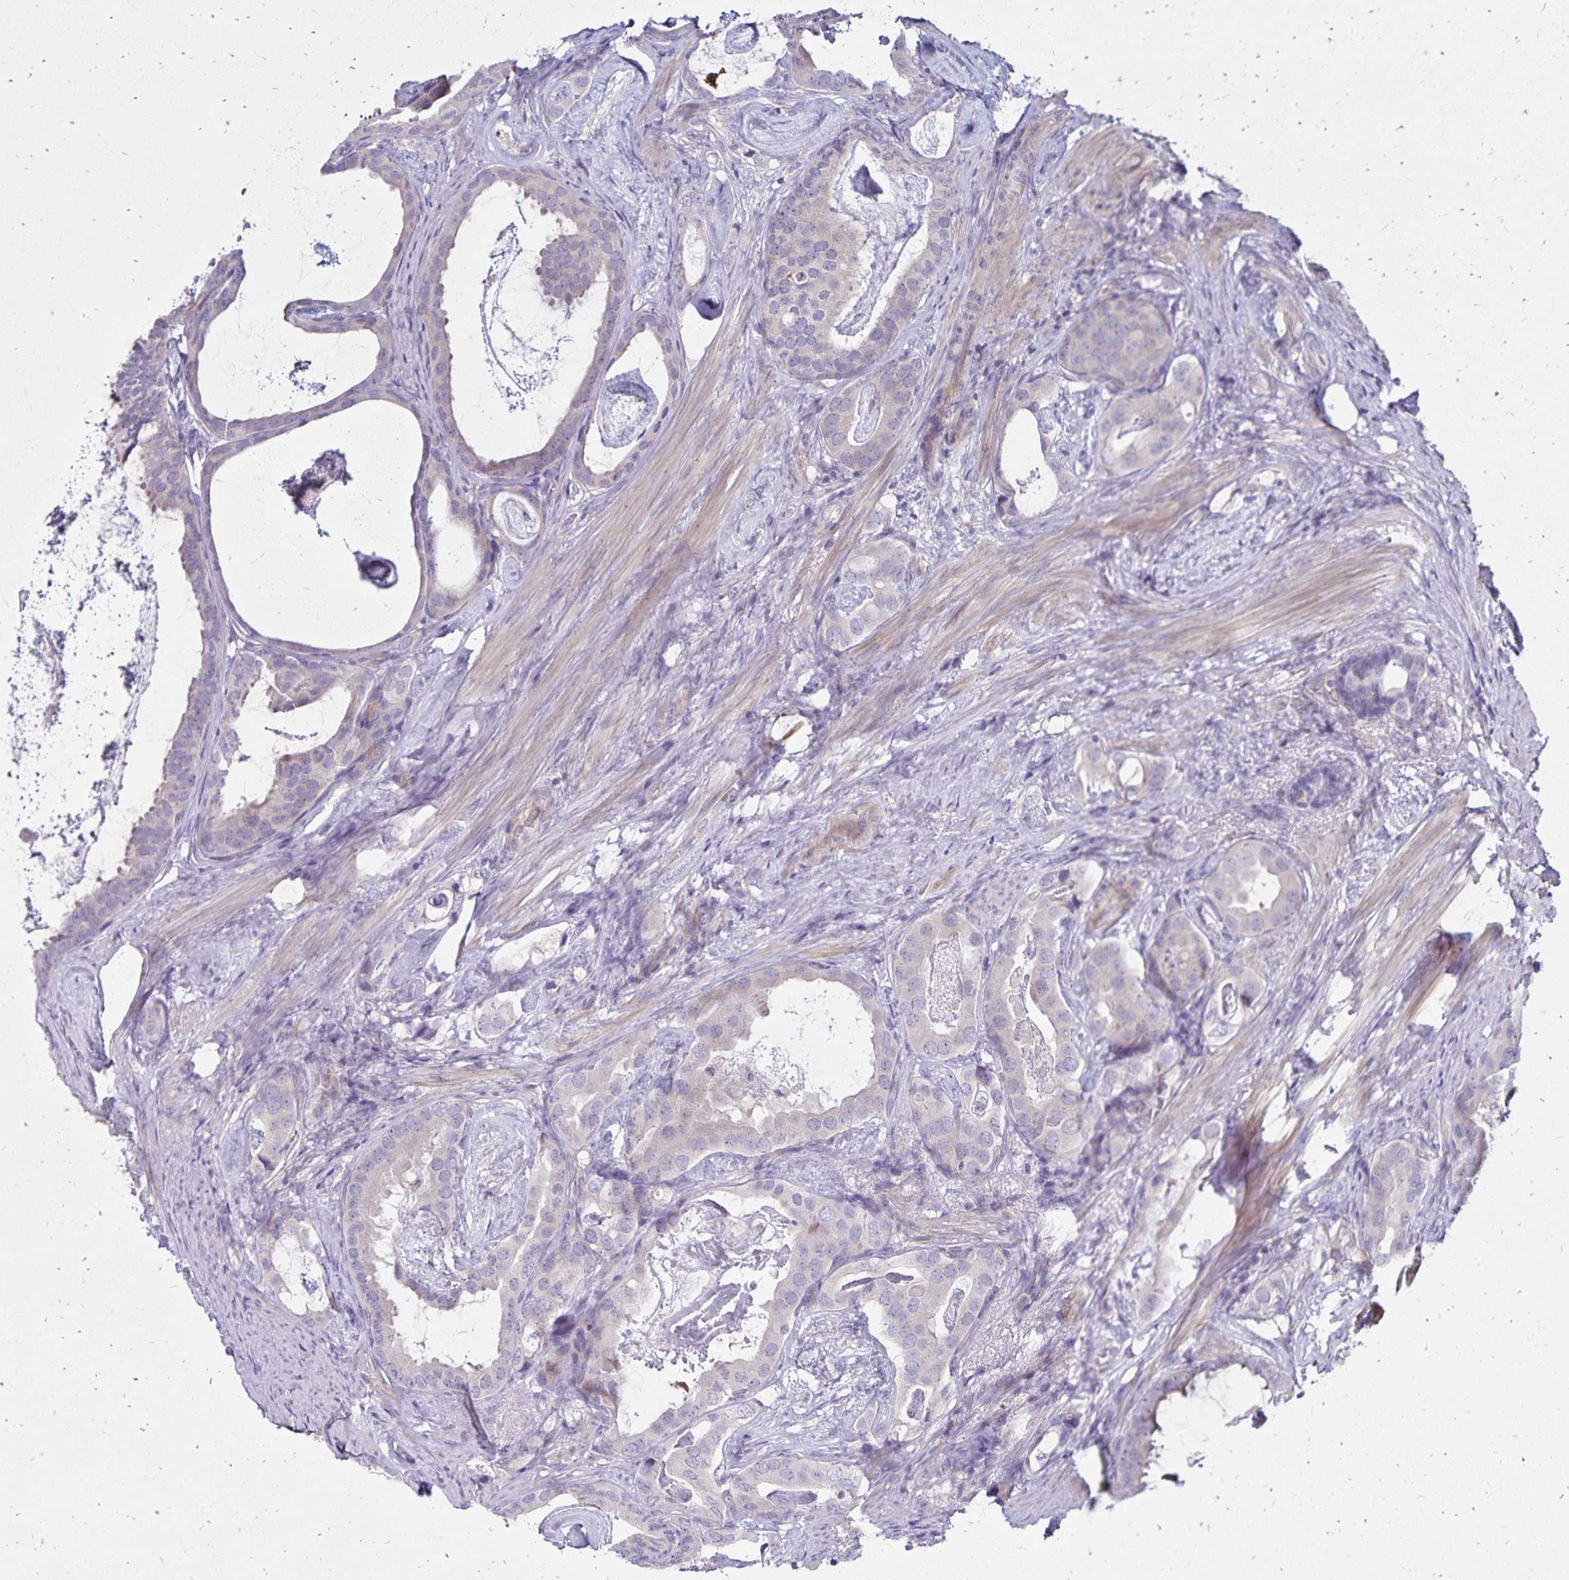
{"staining": {"intensity": "negative", "quantity": "none", "location": "none"}, "tissue": "prostate cancer", "cell_type": "Tumor cells", "image_type": "cancer", "snomed": [{"axis": "morphology", "description": "Adenocarcinoma, Low grade"}, {"axis": "topography", "description": "Prostate and seminal vesicle, NOS"}], "caption": "Image shows no significant protein expression in tumor cells of low-grade adenocarcinoma (prostate).", "gene": "FSD1", "patient": {"sex": "male", "age": 71}}